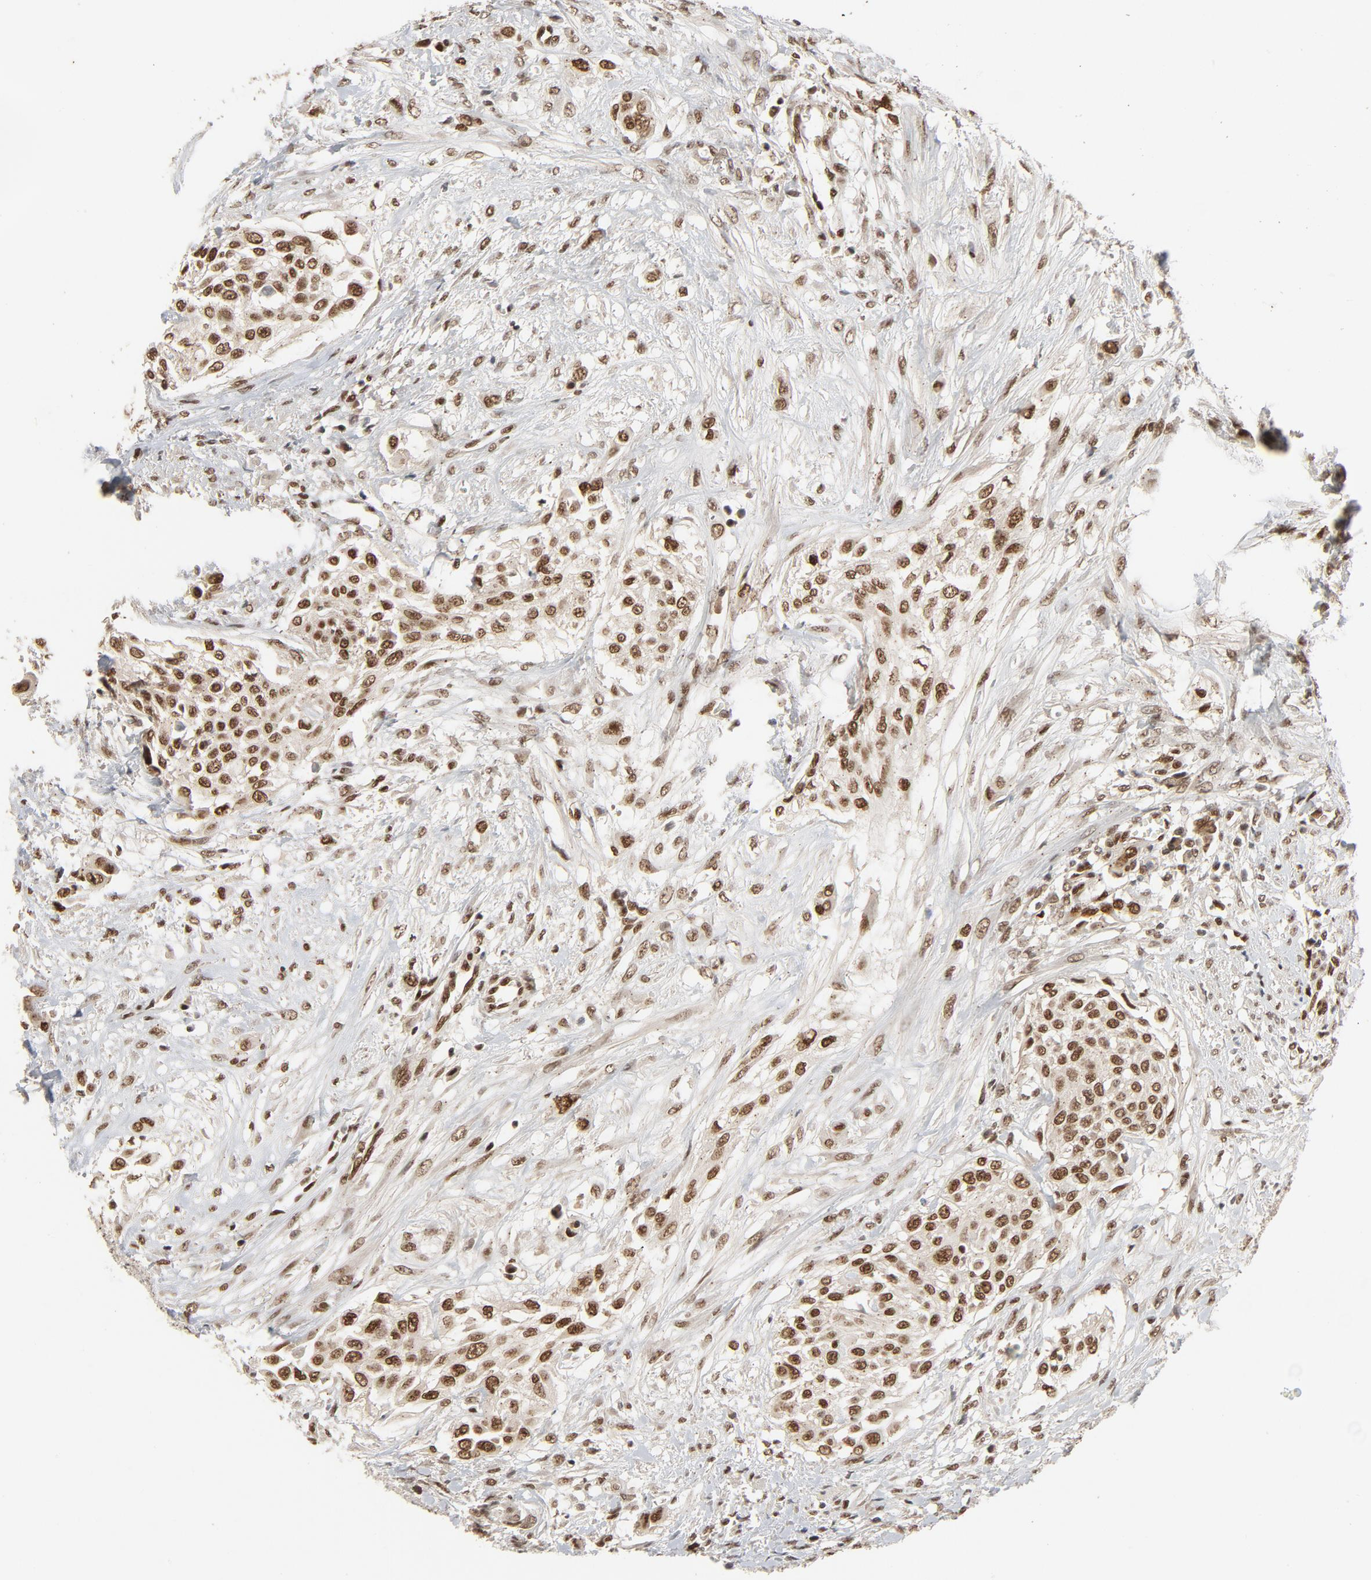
{"staining": {"intensity": "strong", "quantity": ">75%", "location": "nuclear"}, "tissue": "urothelial cancer", "cell_type": "Tumor cells", "image_type": "cancer", "snomed": [{"axis": "morphology", "description": "Urothelial carcinoma, High grade"}, {"axis": "topography", "description": "Urinary bladder"}], "caption": "Protein positivity by immunohistochemistry (IHC) displays strong nuclear staining in about >75% of tumor cells in urothelial cancer.", "gene": "SMARCD1", "patient": {"sex": "male", "age": 57}}